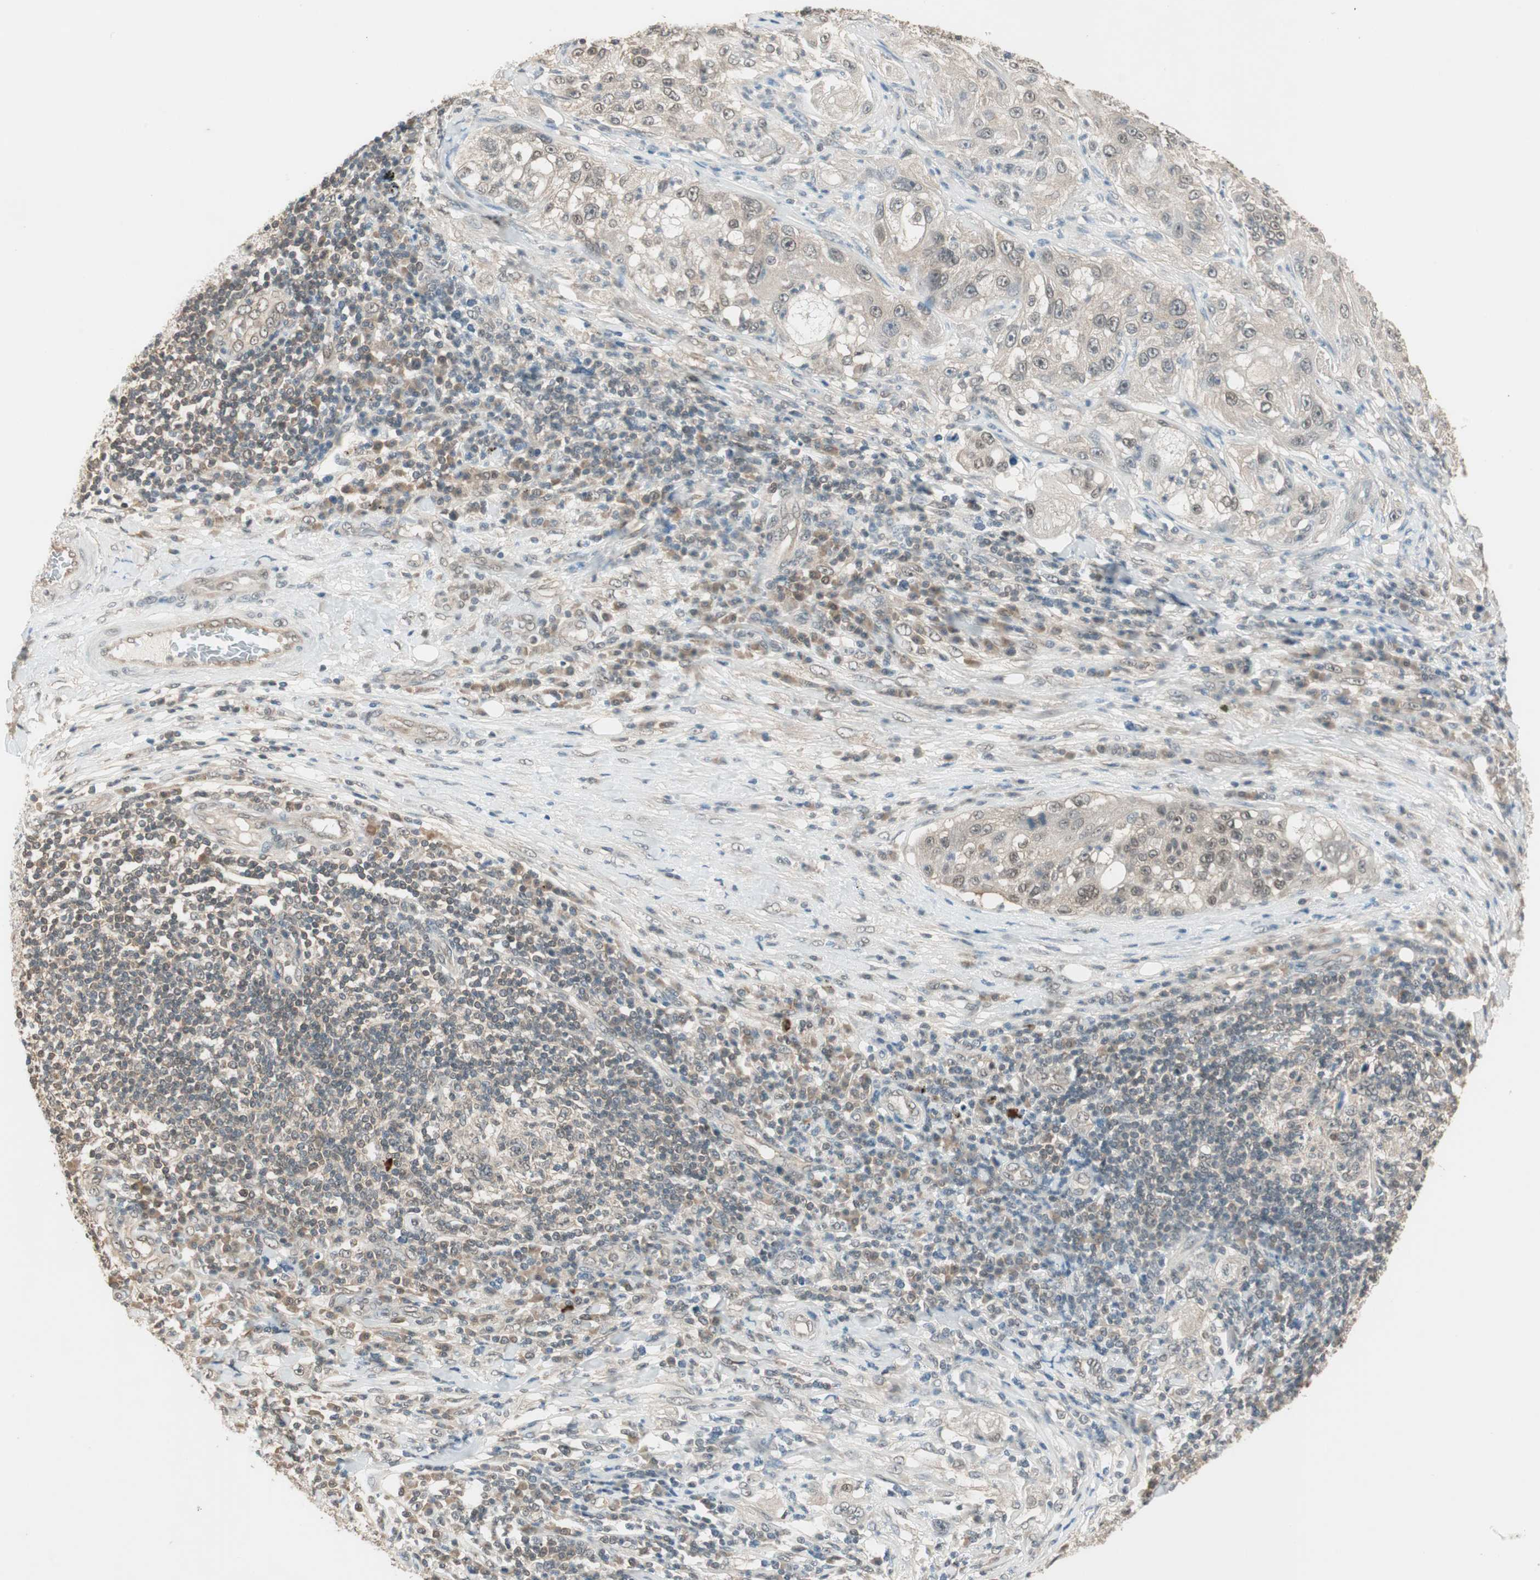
{"staining": {"intensity": "weak", "quantity": "25%-75%", "location": "cytoplasmic/membranous"}, "tissue": "lung cancer", "cell_type": "Tumor cells", "image_type": "cancer", "snomed": [{"axis": "morphology", "description": "Inflammation, NOS"}, {"axis": "morphology", "description": "Squamous cell carcinoma, NOS"}, {"axis": "topography", "description": "Lymph node"}, {"axis": "topography", "description": "Soft tissue"}, {"axis": "topography", "description": "Lung"}], "caption": "There is low levels of weak cytoplasmic/membranous staining in tumor cells of lung cancer, as demonstrated by immunohistochemical staining (brown color).", "gene": "USP5", "patient": {"sex": "male", "age": 66}}